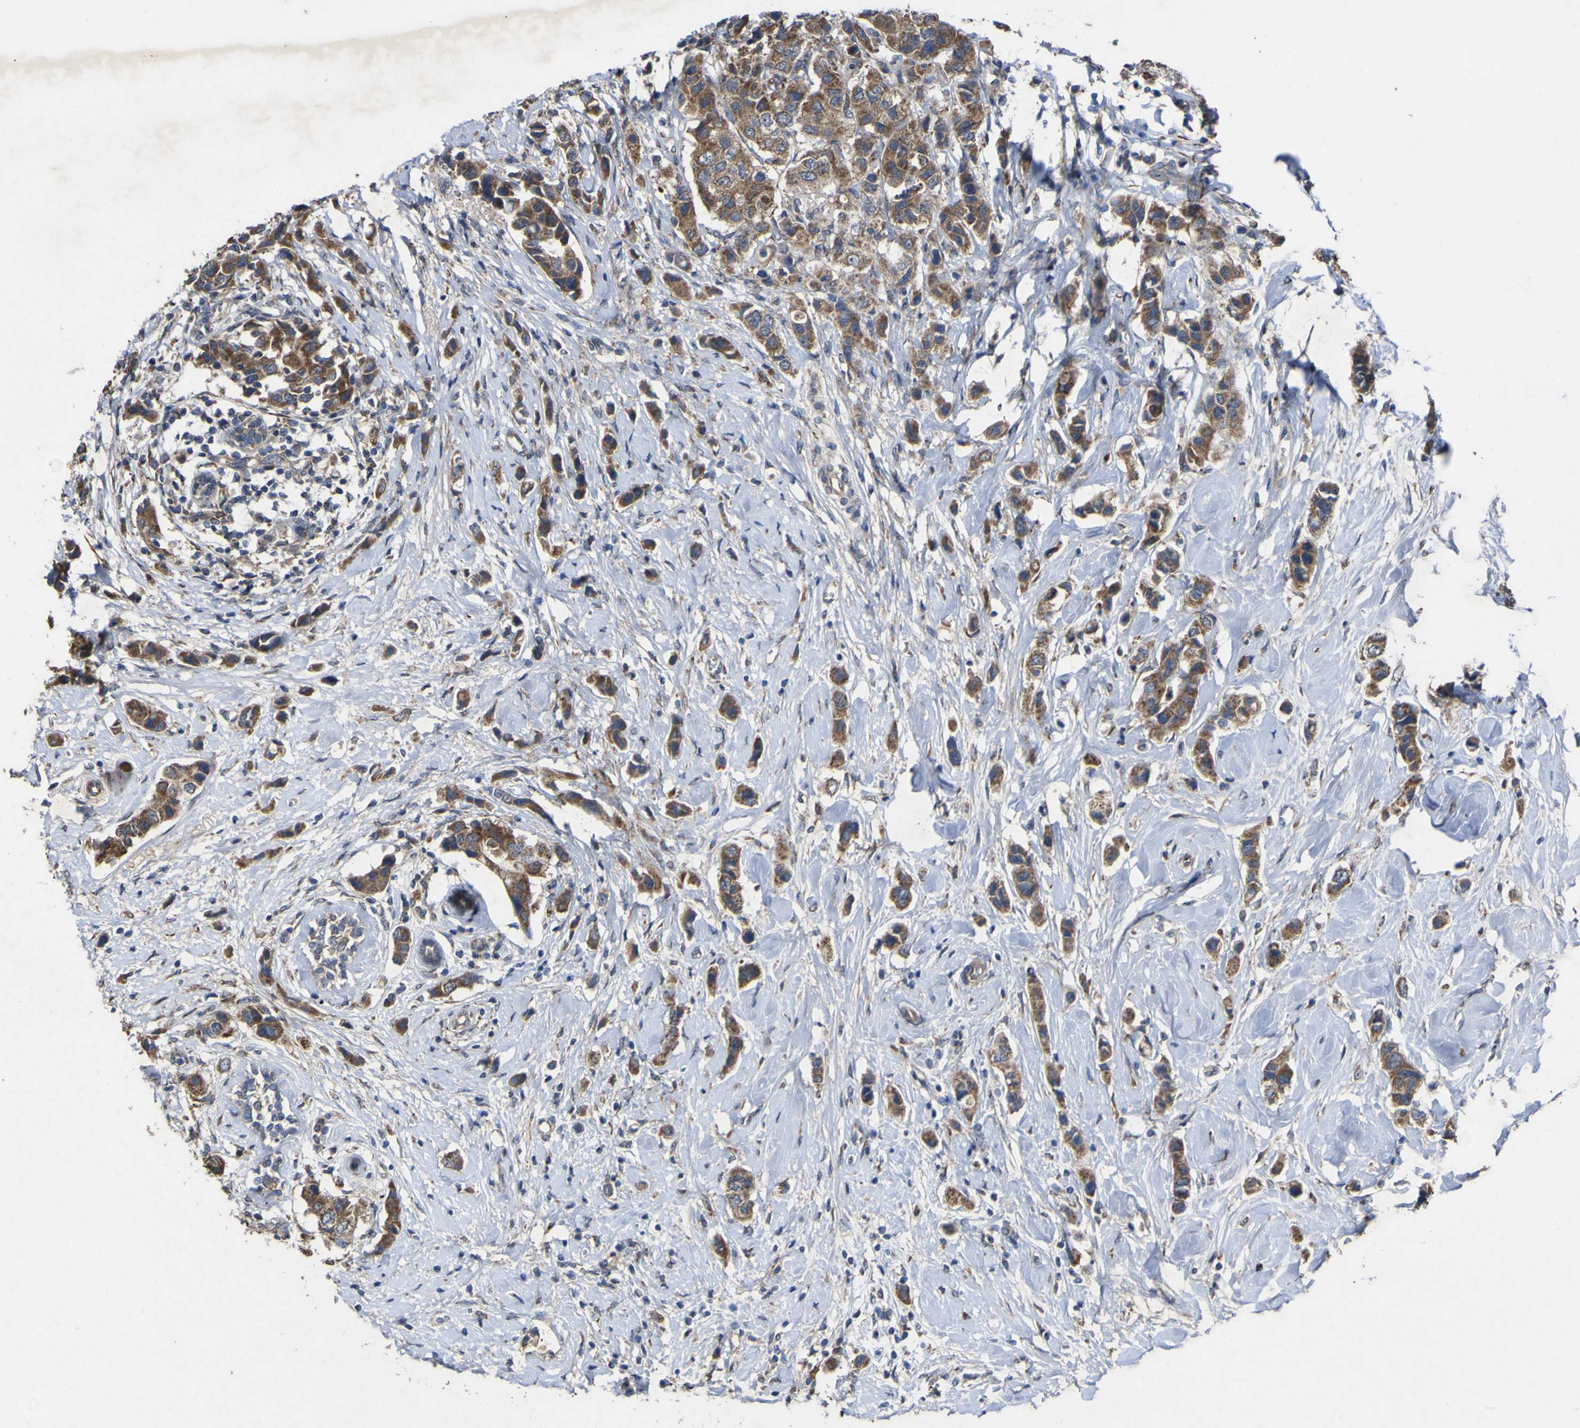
{"staining": {"intensity": "moderate", "quantity": ">75%", "location": "cytoplasmic/membranous"}, "tissue": "breast cancer", "cell_type": "Tumor cells", "image_type": "cancer", "snomed": [{"axis": "morphology", "description": "Normal tissue, NOS"}, {"axis": "morphology", "description": "Duct carcinoma"}, {"axis": "topography", "description": "Breast"}], "caption": "A brown stain labels moderate cytoplasmic/membranous staining of a protein in intraductal carcinoma (breast) tumor cells. (IHC, brightfield microscopy, high magnification).", "gene": "IRAK2", "patient": {"sex": "female", "age": 50}}